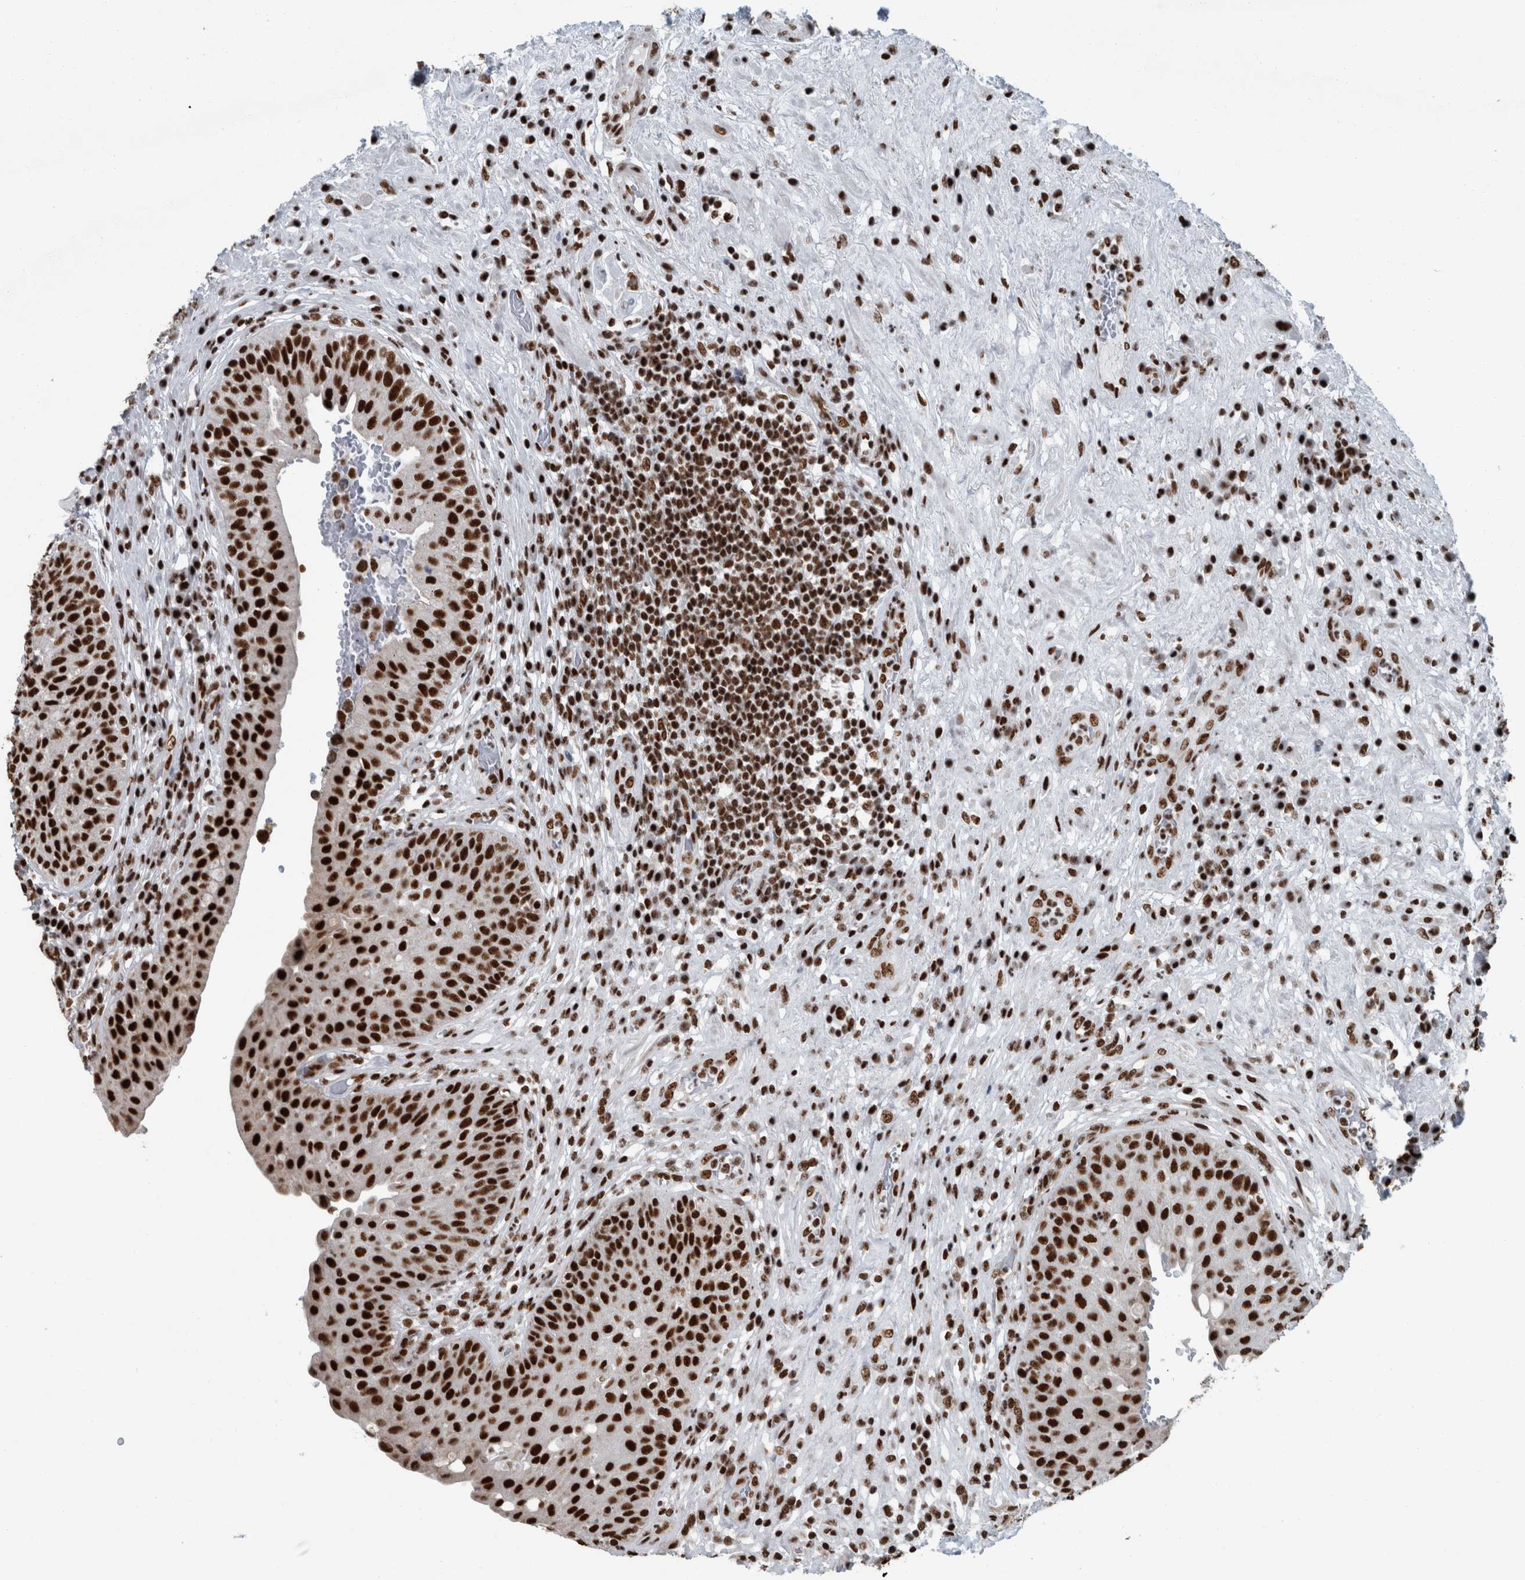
{"staining": {"intensity": "strong", "quantity": ">75%", "location": "nuclear"}, "tissue": "urinary bladder", "cell_type": "Urothelial cells", "image_type": "normal", "snomed": [{"axis": "morphology", "description": "Normal tissue, NOS"}, {"axis": "topography", "description": "Urinary bladder"}], "caption": "Immunohistochemical staining of unremarkable urinary bladder reveals high levels of strong nuclear expression in about >75% of urothelial cells.", "gene": "DNMT3A", "patient": {"sex": "female", "age": 62}}